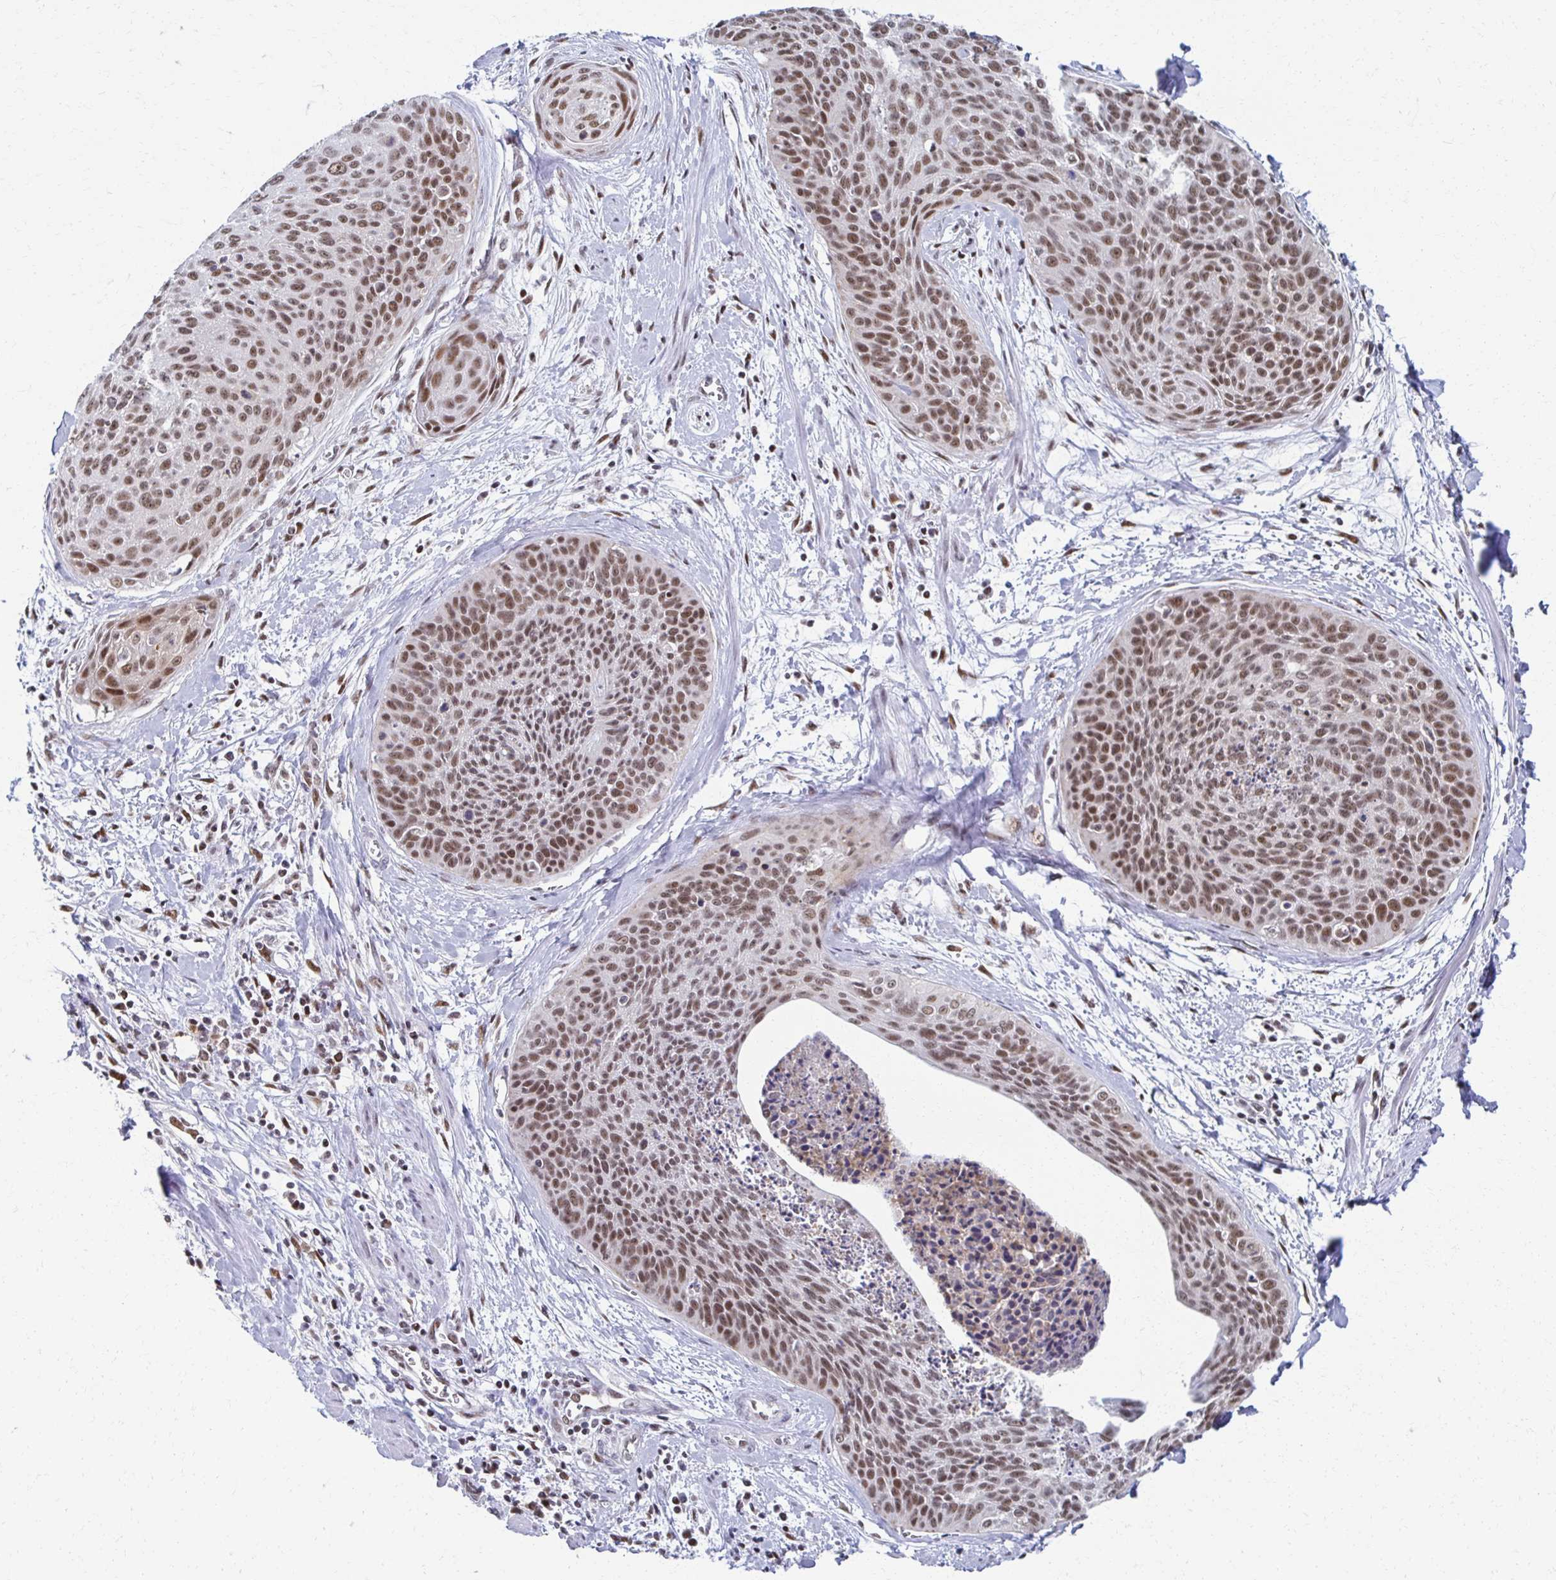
{"staining": {"intensity": "moderate", "quantity": ">75%", "location": "nuclear"}, "tissue": "cervical cancer", "cell_type": "Tumor cells", "image_type": "cancer", "snomed": [{"axis": "morphology", "description": "Squamous cell carcinoma, NOS"}, {"axis": "topography", "description": "Cervix"}], "caption": "An IHC histopathology image of tumor tissue is shown. Protein staining in brown labels moderate nuclear positivity in cervical squamous cell carcinoma within tumor cells.", "gene": "IRF7", "patient": {"sex": "female", "age": 55}}